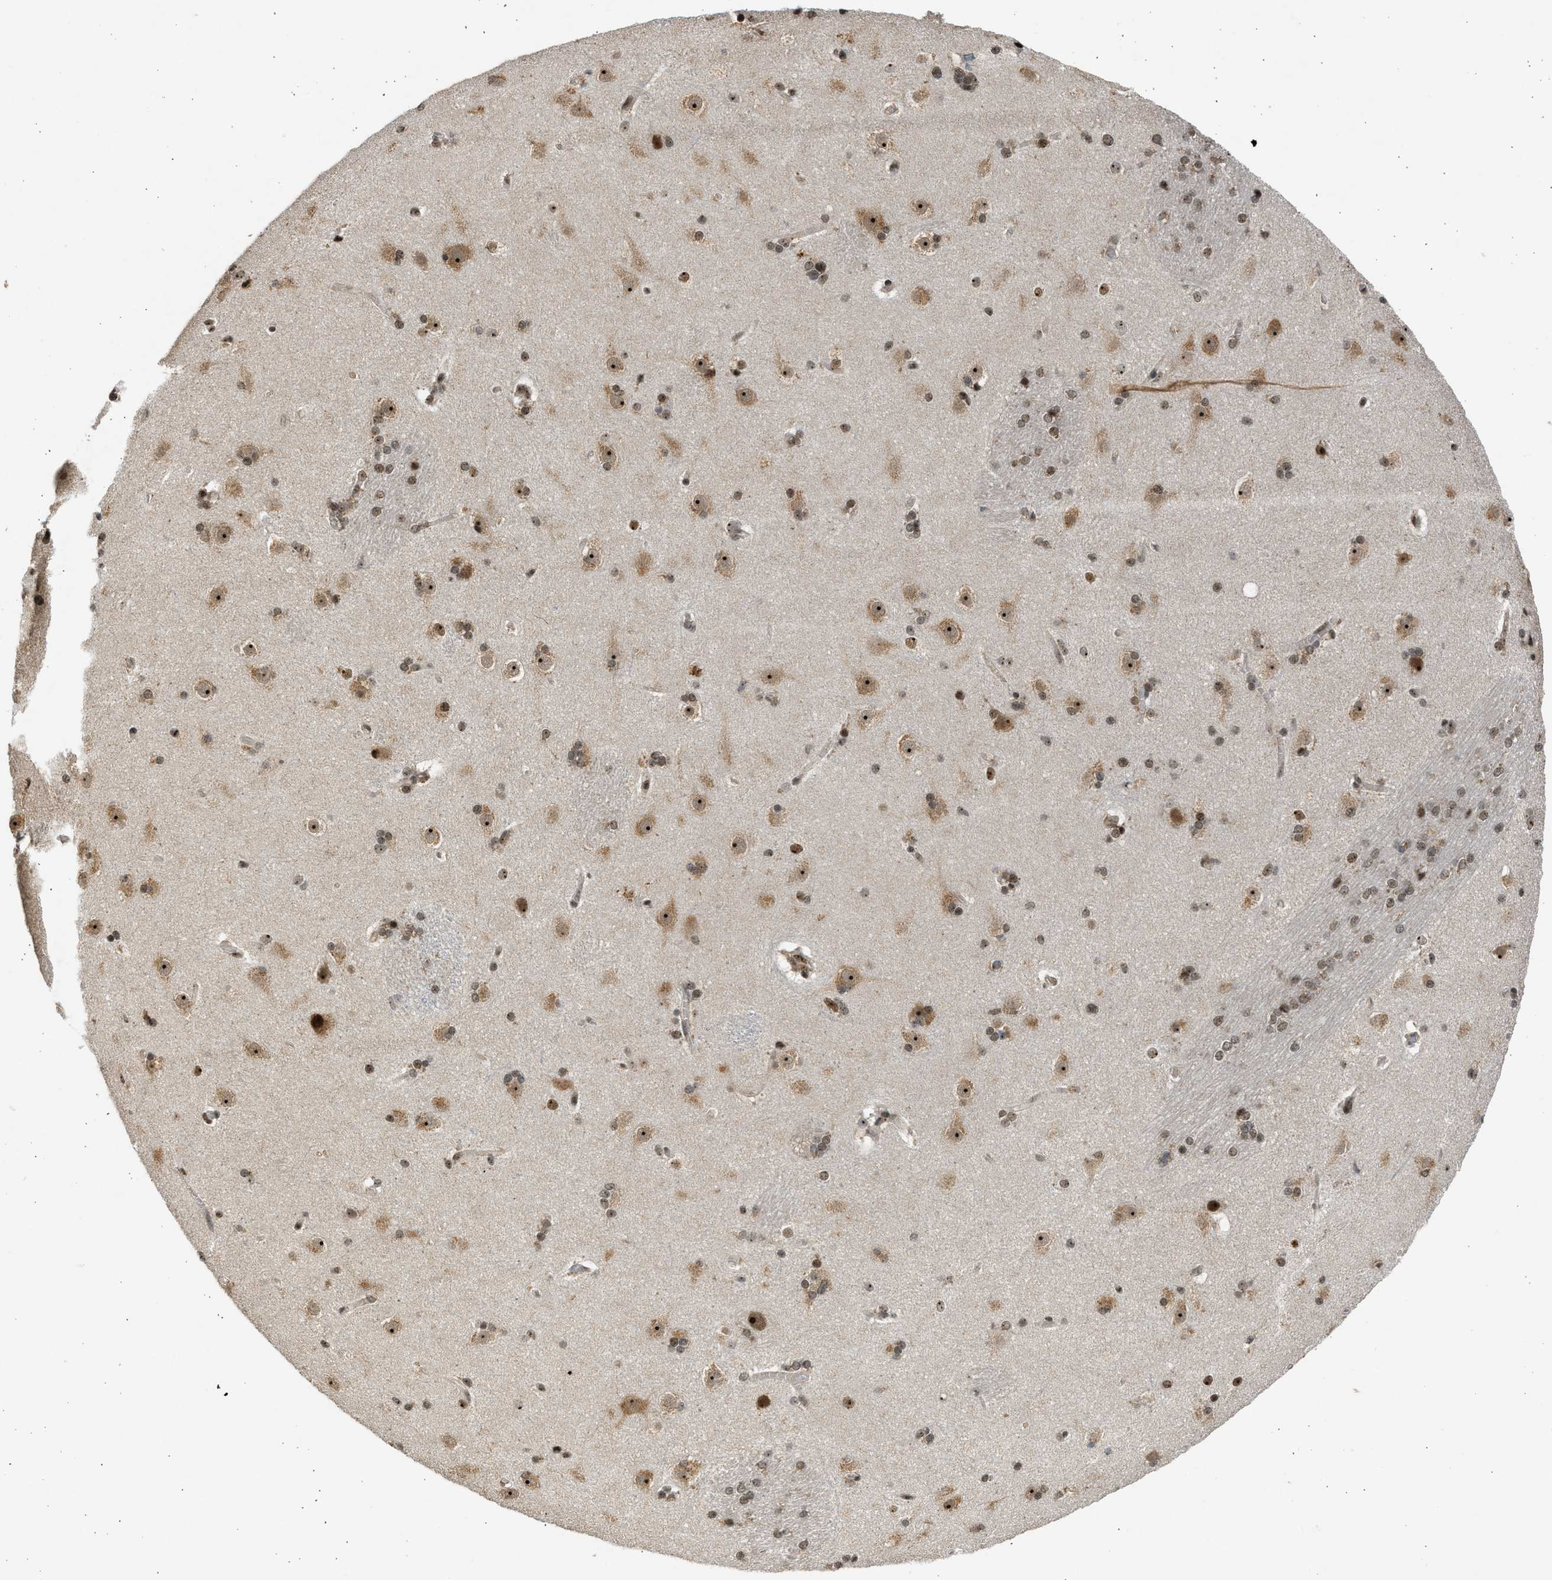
{"staining": {"intensity": "moderate", "quantity": "25%-75%", "location": "nuclear"}, "tissue": "caudate", "cell_type": "Glial cells", "image_type": "normal", "snomed": [{"axis": "morphology", "description": "Normal tissue, NOS"}, {"axis": "topography", "description": "Lateral ventricle wall"}], "caption": "High-power microscopy captured an immunohistochemistry (IHC) image of unremarkable caudate, revealing moderate nuclear positivity in approximately 25%-75% of glial cells.", "gene": "TFDP2", "patient": {"sex": "female", "age": 19}}